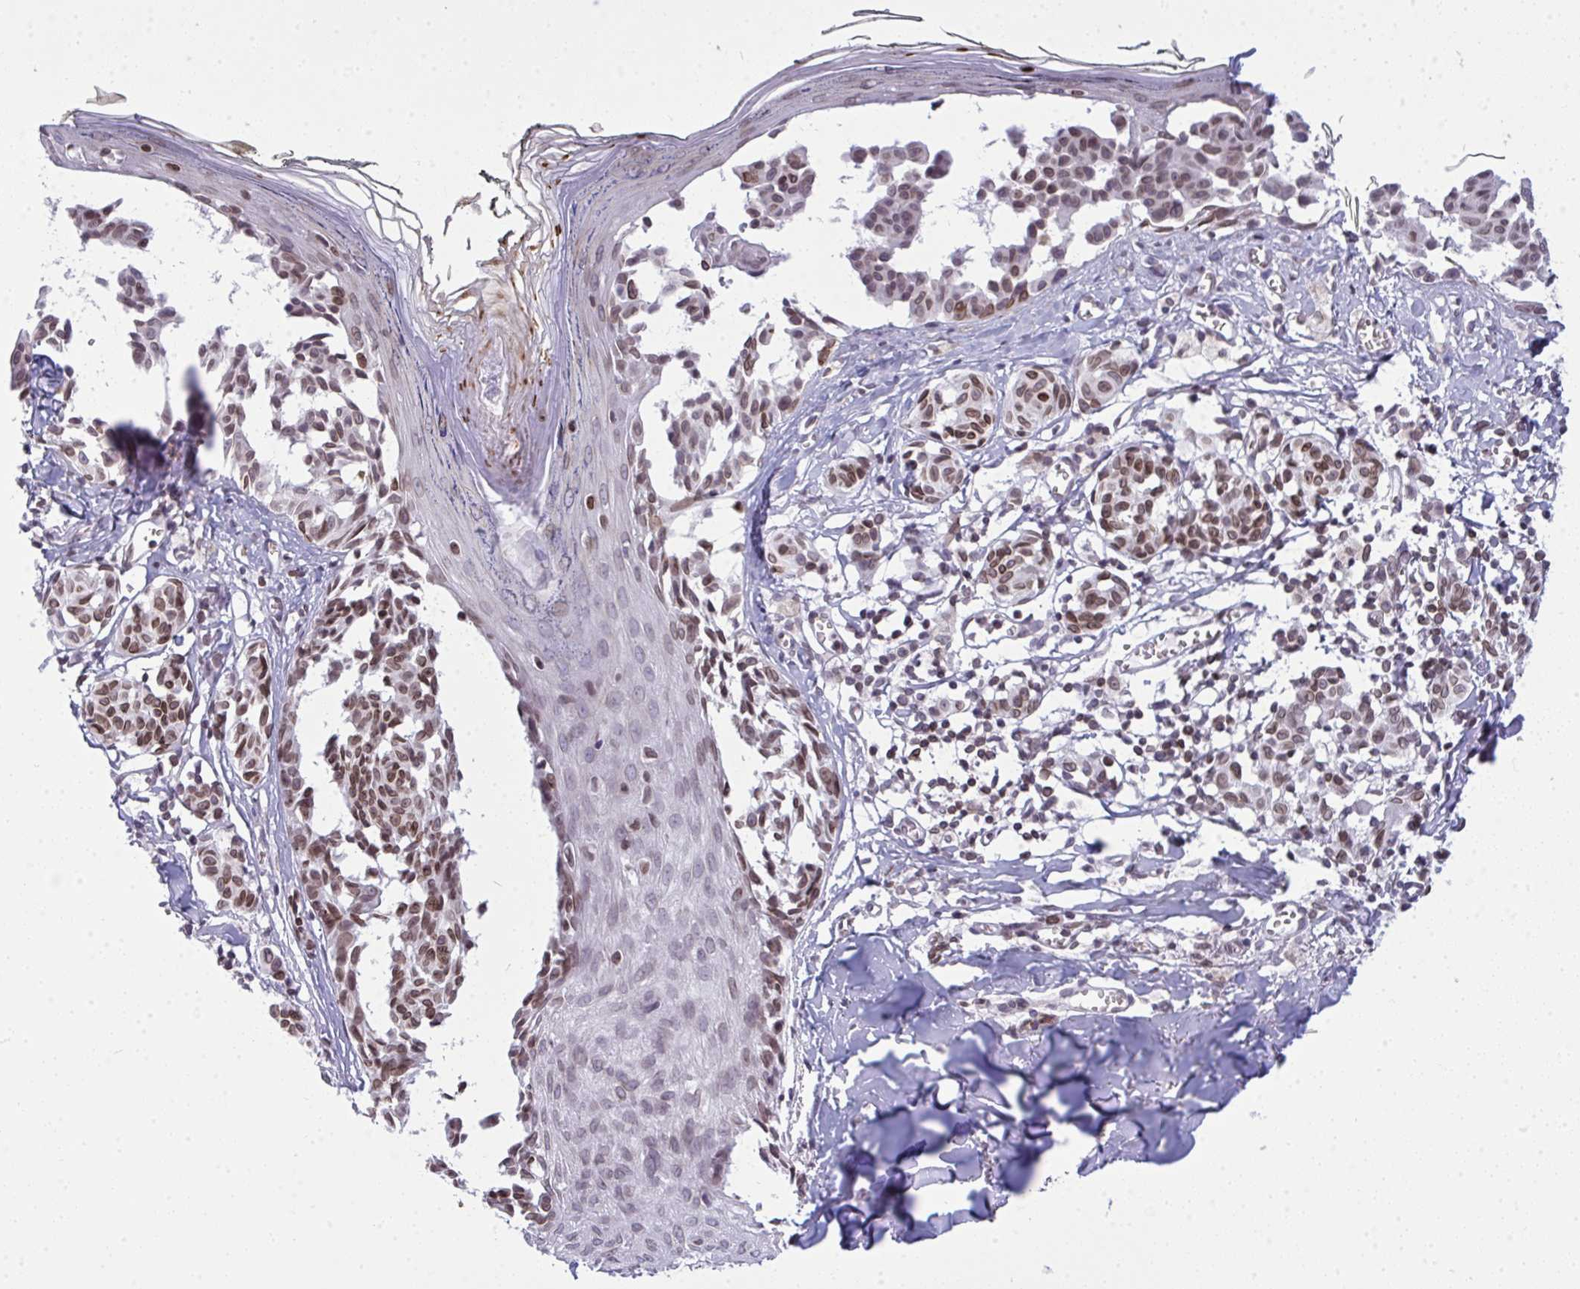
{"staining": {"intensity": "moderate", "quantity": "25%-75%", "location": "nuclear"}, "tissue": "melanoma", "cell_type": "Tumor cells", "image_type": "cancer", "snomed": [{"axis": "morphology", "description": "Malignant melanoma, NOS"}, {"axis": "topography", "description": "Skin"}], "caption": "High-power microscopy captured an immunohistochemistry histopathology image of melanoma, revealing moderate nuclear staining in approximately 25%-75% of tumor cells. Using DAB (3,3'-diaminobenzidine) (brown) and hematoxylin (blue) stains, captured at high magnification using brightfield microscopy.", "gene": "LMNB2", "patient": {"sex": "female", "age": 43}}